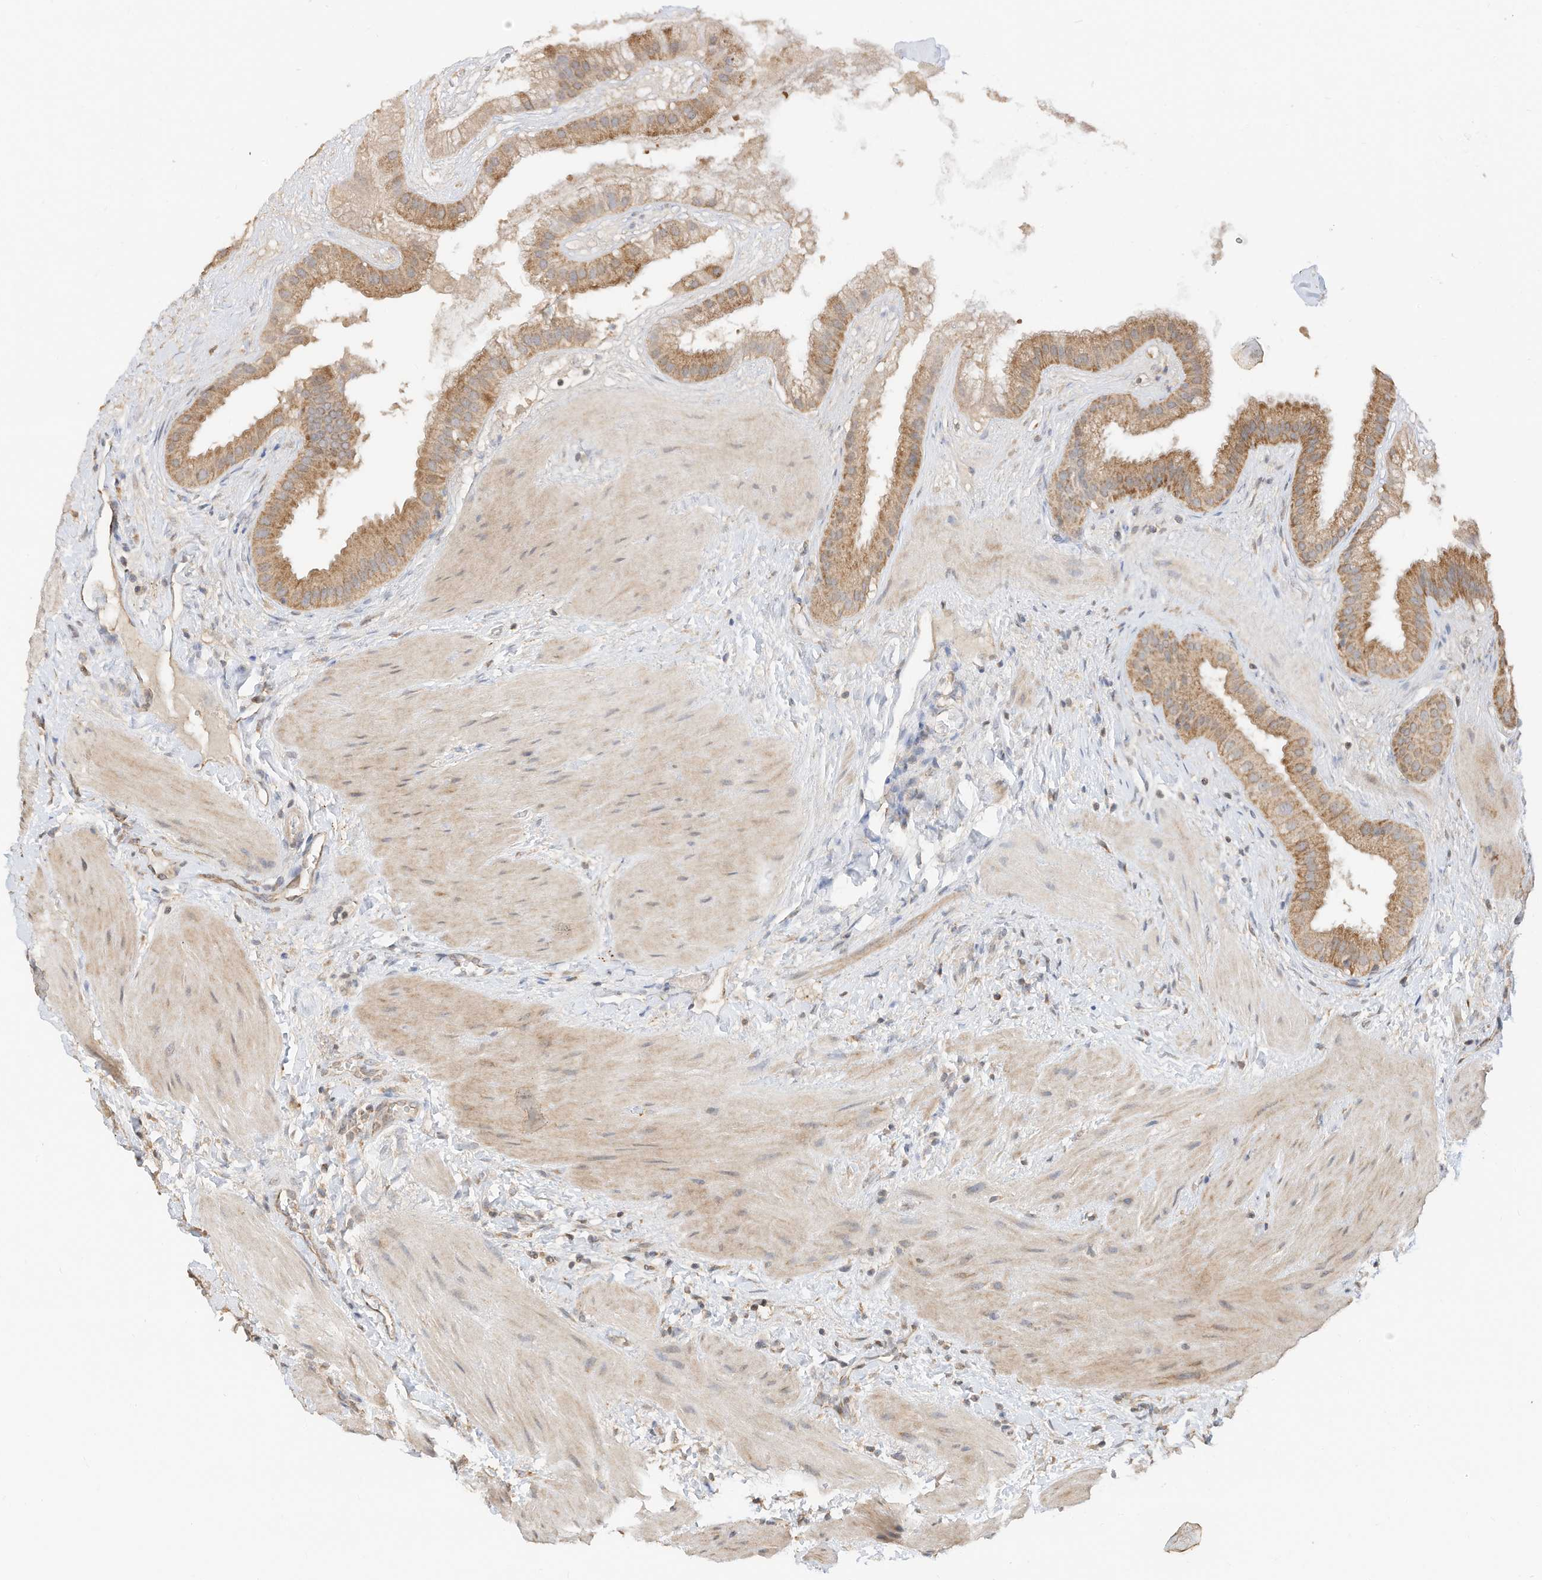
{"staining": {"intensity": "moderate", "quantity": ">75%", "location": "cytoplasmic/membranous"}, "tissue": "gallbladder", "cell_type": "Glandular cells", "image_type": "normal", "snomed": [{"axis": "morphology", "description": "Normal tissue, NOS"}, {"axis": "topography", "description": "Gallbladder"}], "caption": "Moderate cytoplasmic/membranous expression is identified in about >75% of glandular cells in benign gallbladder. The staining was performed using DAB, with brown indicating positive protein expression. Nuclei are stained blue with hematoxylin.", "gene": "CAGE1", "patient": {"sex": "male", "age": 55}}